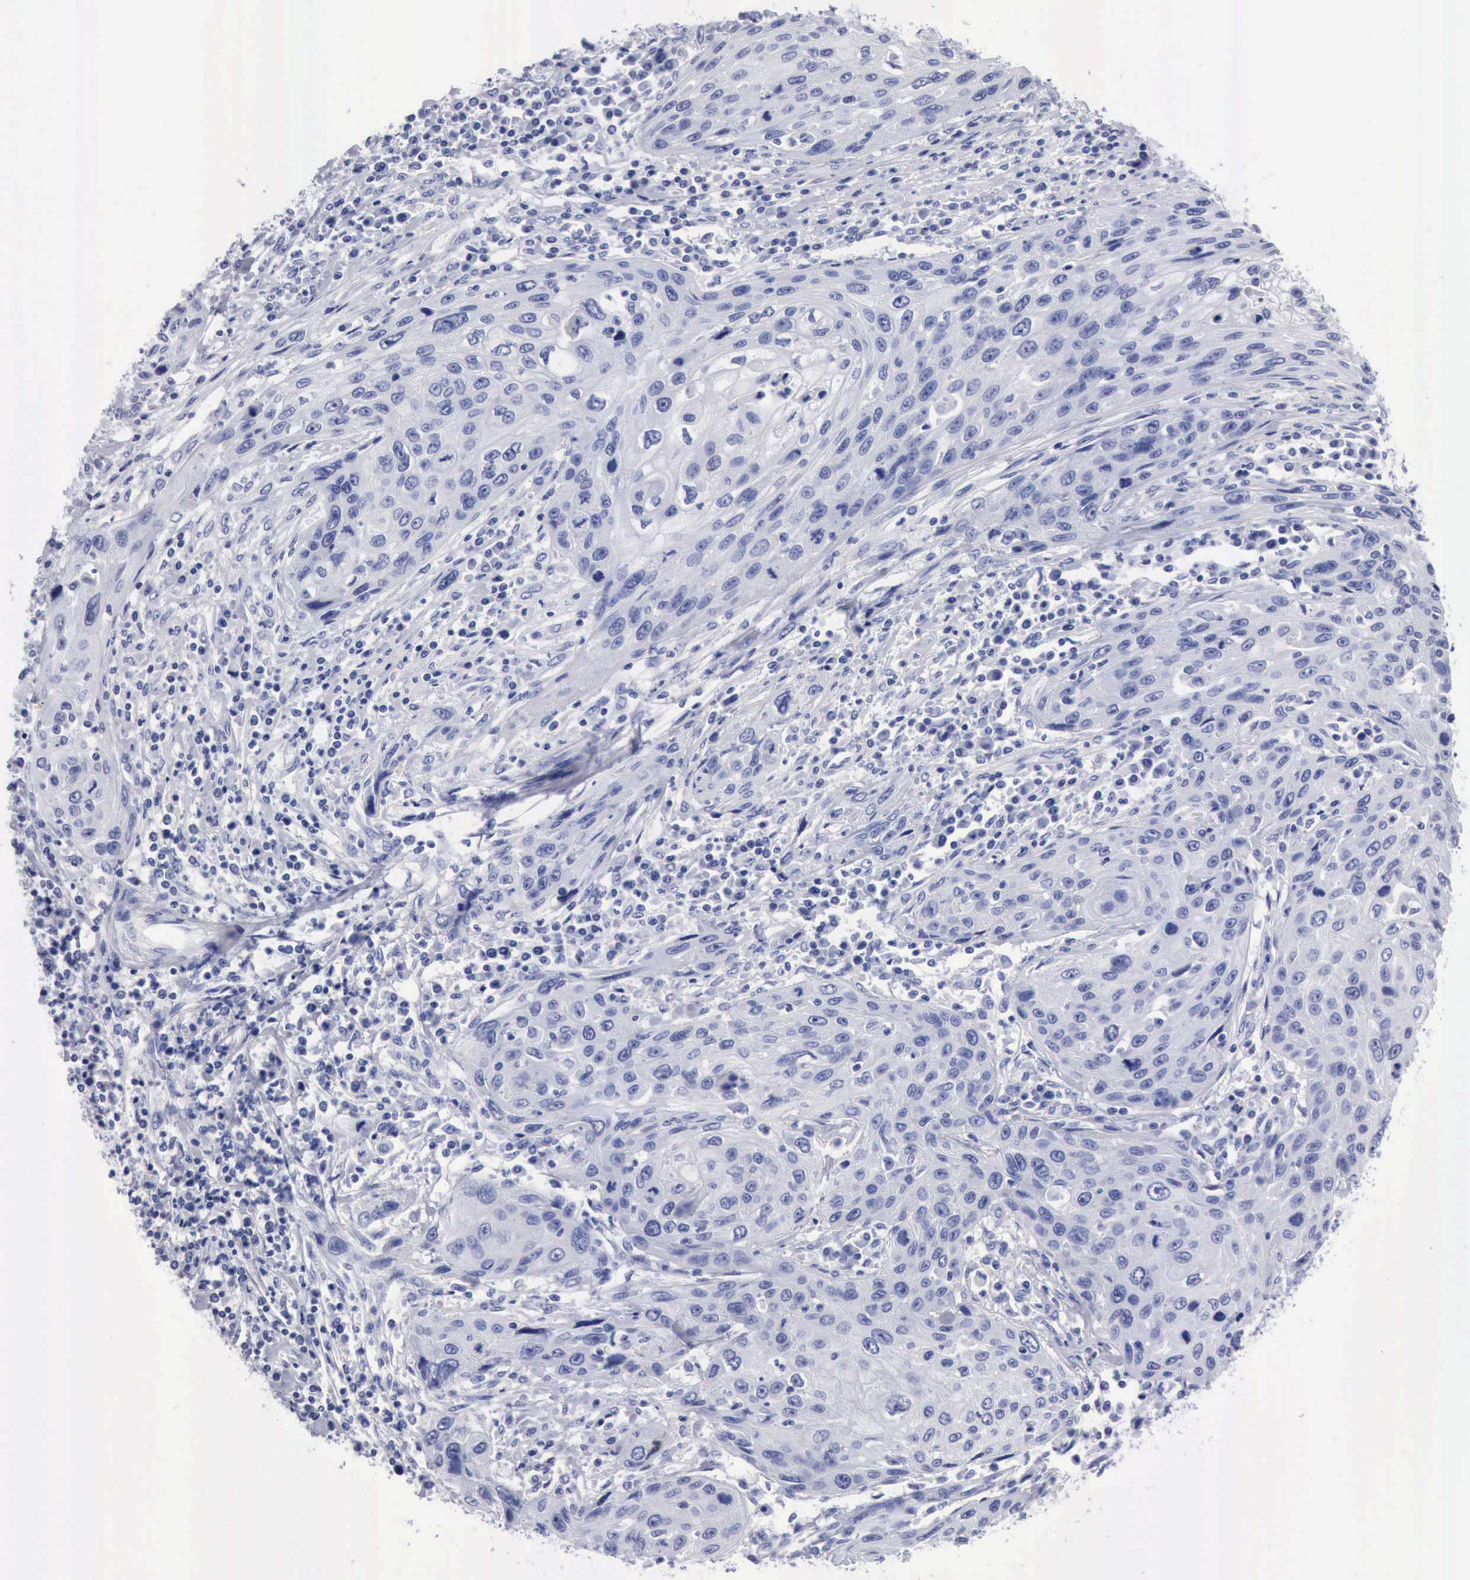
{"staining": {"intensity": "negative", "quantity": "none", "location": "none"}, "tissue": "cervical cancer", "cell_type": "Tumor cells", "image_type": "cancer", "snomed": [{"axis": "morphology", "description": "Squamous cell carcinoma, NOS"}, {"axis": "topography", "description": "Cervix"}], "caption": "An immunohistochemistry (IHC) image of cervical cancer (squamous cell carcinoma) is shown. There is no staining in tumor cells of cervical cancer (squamous cell carcinoma).", "gene": "CYP19A1", "patient": {"sex": "female", "age": 32}}